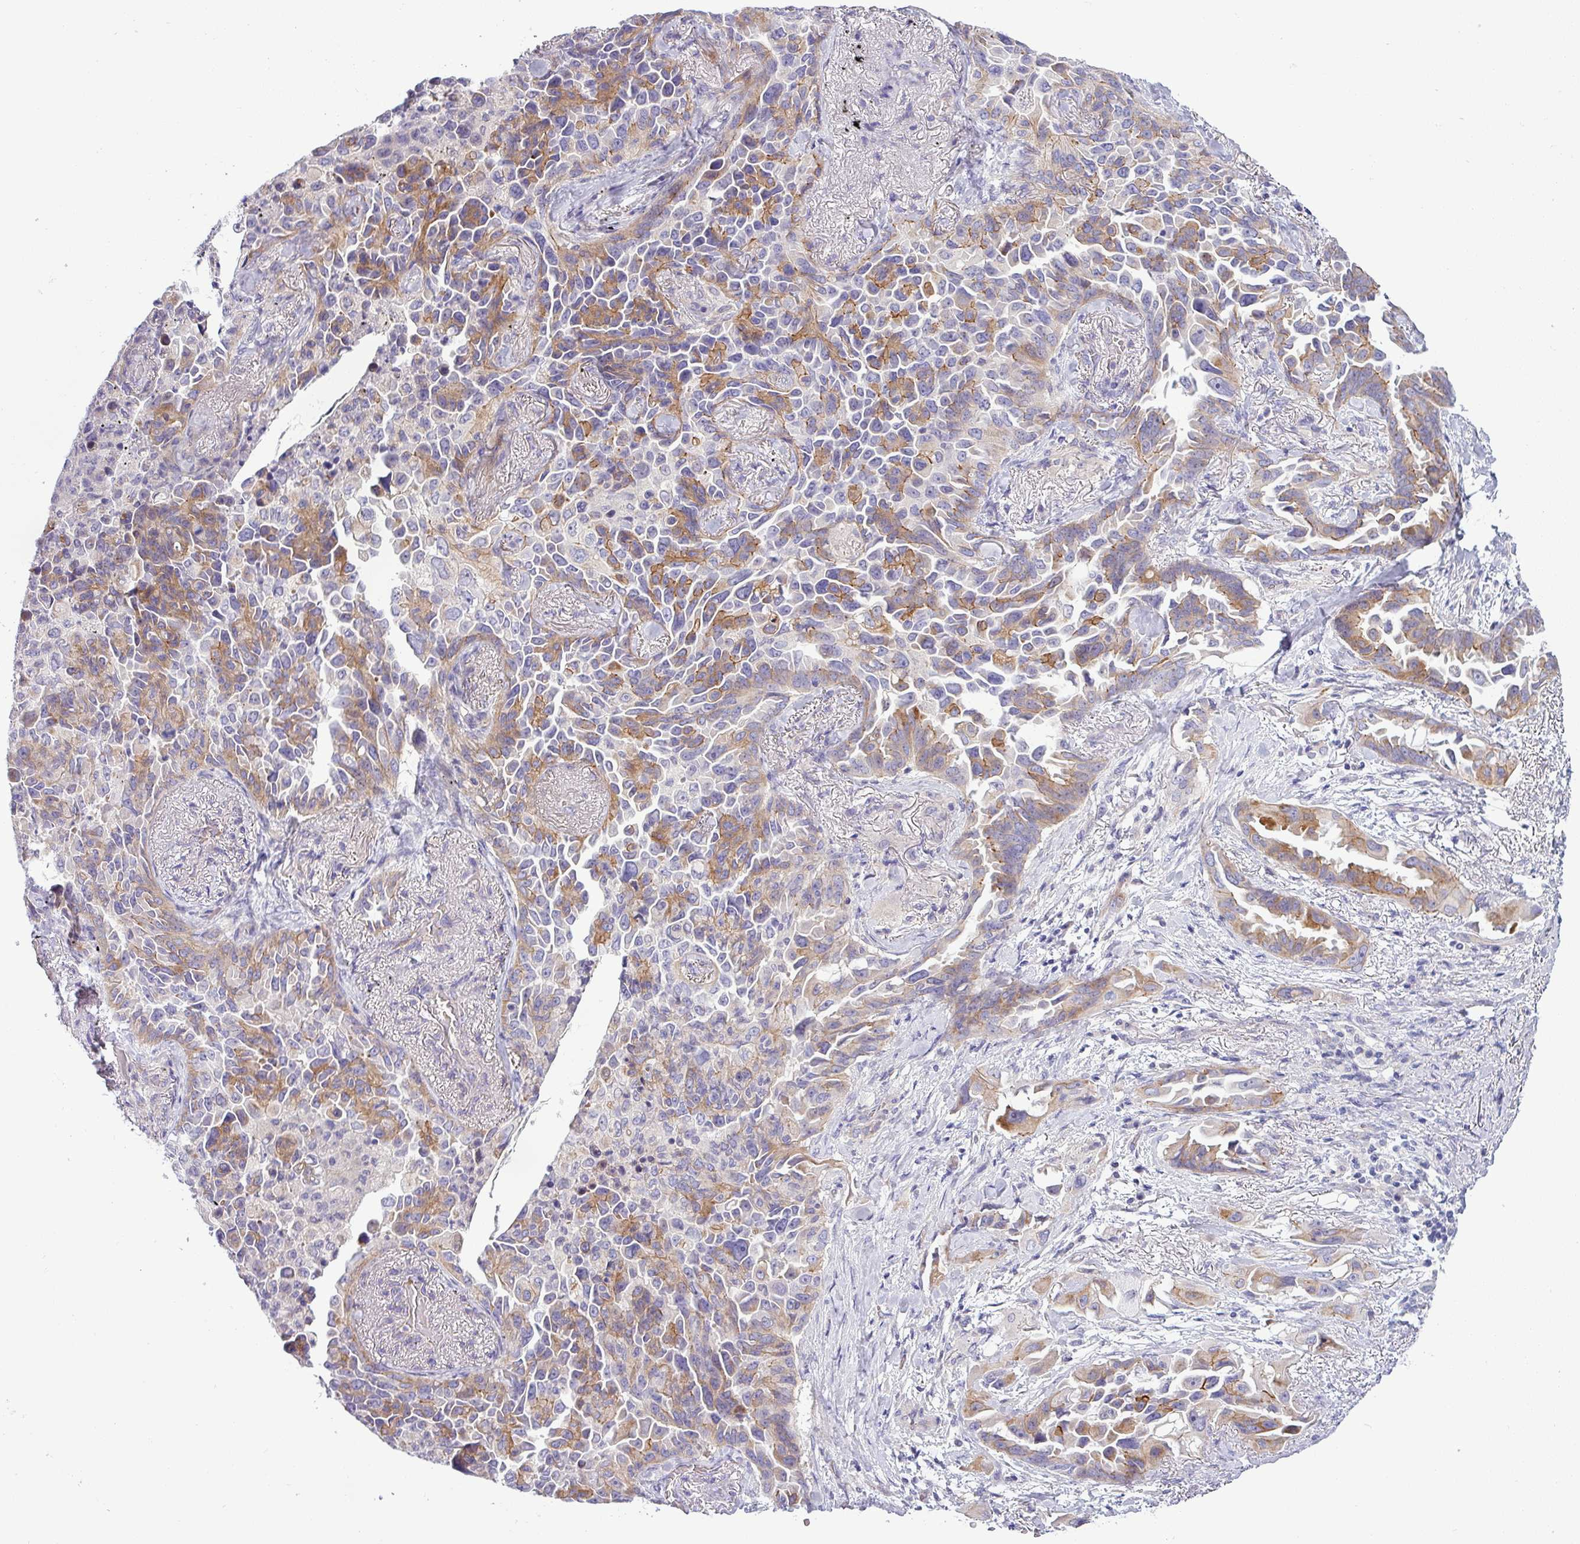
{"staining": {"intensity": "moderate", "quantity": ">75%", "location": "cytoplasmic/membranous"}, "tissue": "lung cancer", "cell_type": "Tumor cells", "image_type": "cancer", "snomed": [{"axis": "morphology", "description": "Adenocarcinoma, NOS"}, {"axis": "topography", "description": "Lung"}], "caption": "Immunohistochemical staining of lung adenocarcinoma reveals medium levels of moderate cytoplasmic/membranous expression in about >75% of tumor cells. Using DAB (3,3'-diaminobenzidine) (brown) and hematoxylin (blue) stains, captured at high magnification using brightfield microscopy.", "gene": "ACAP3", "patient": {"sex": "female", "age": 67}}